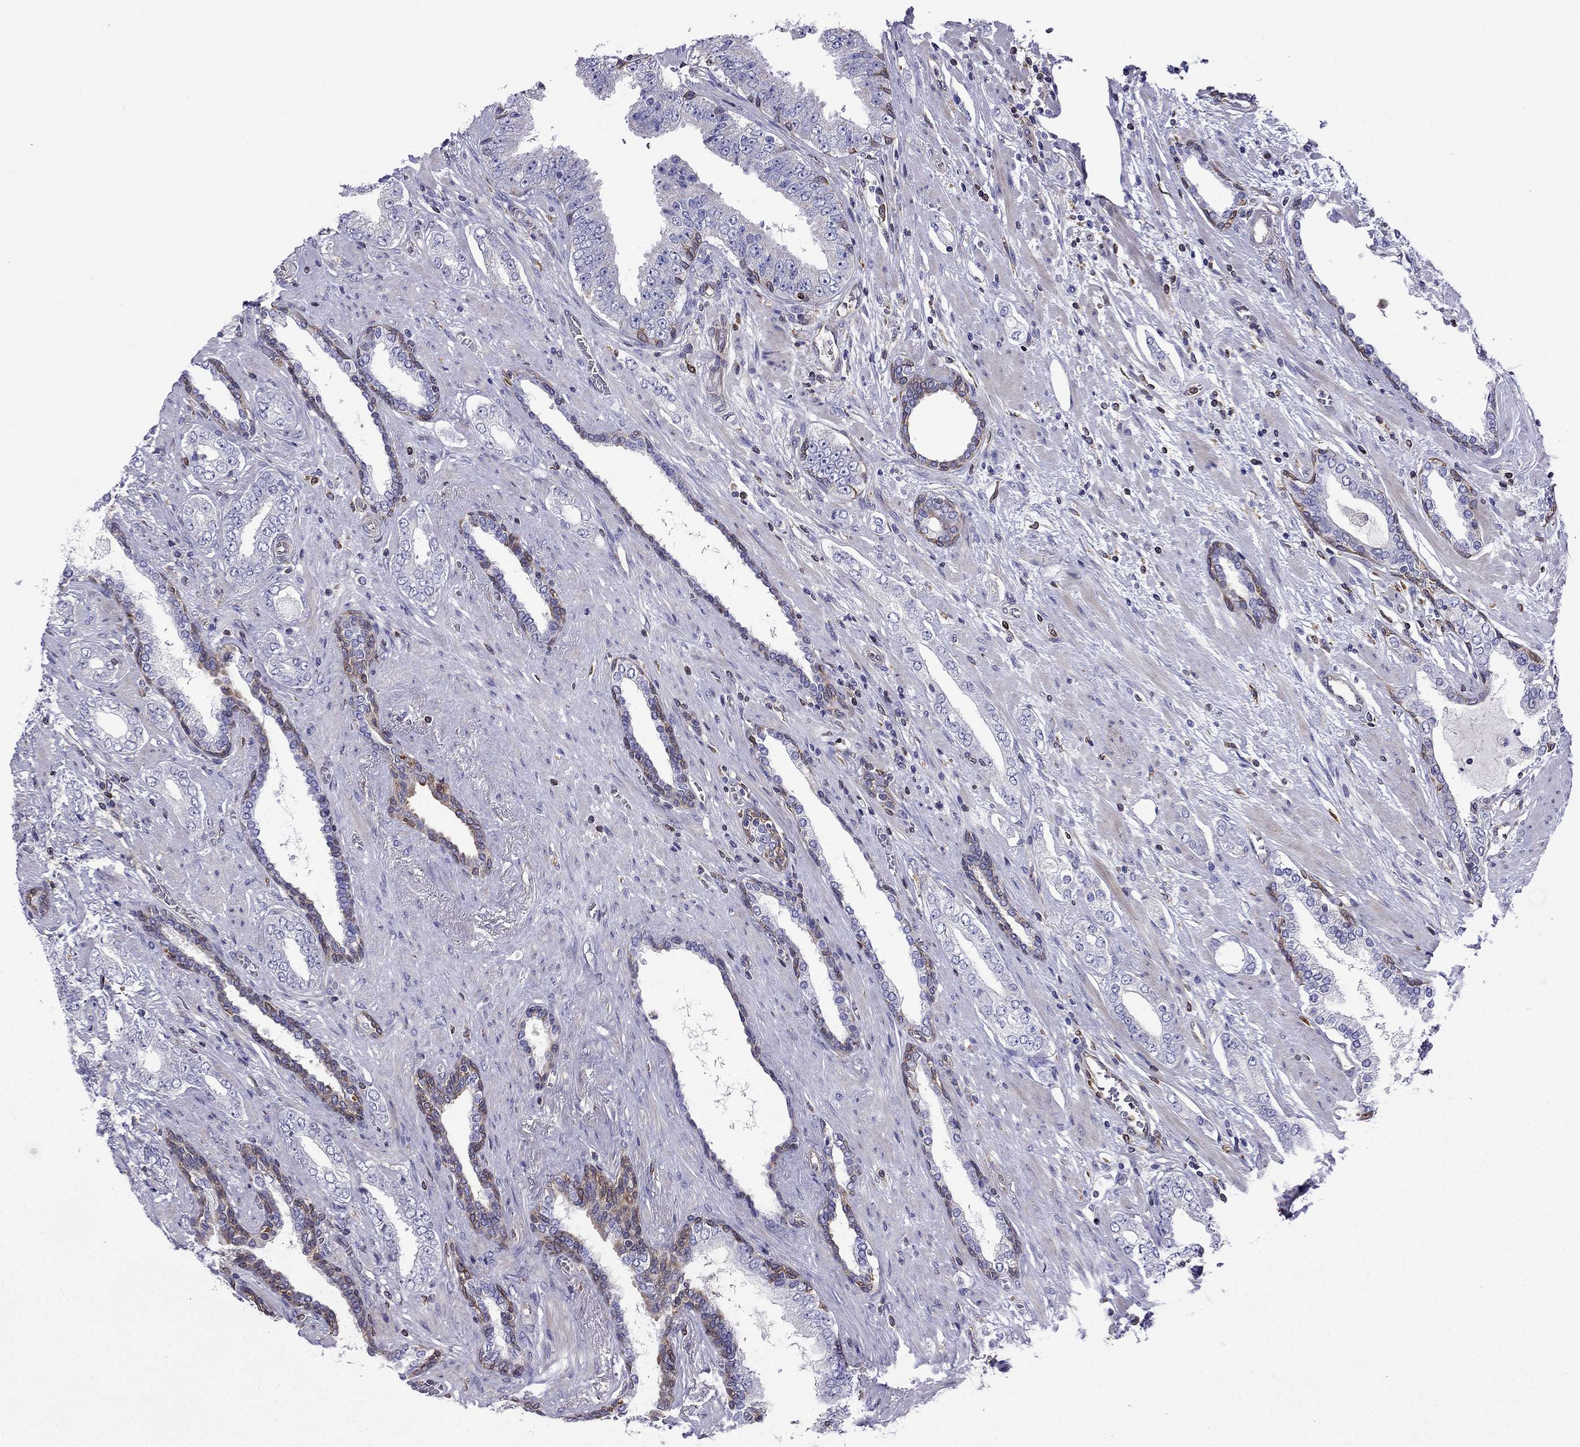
{"staining": {"intensity": "negative", "quantity": "none", "location": "none"}, "tissue": "prostate cancer", "cell_type": "Tumor cells", "image_type": "cancer", "snomed": [{"axis": "morphology", "description": "Adenocarcinoma, Low grade"}, {"axis": "topography", "description": "Prostate and seminal vesicle, NOS"}], "caption": "There is no significant expression in tumor cells of low-grade adenocarcinoma (prostate).", "gene": "GNAL", "patient": {"sex": "male", "age": 61}}